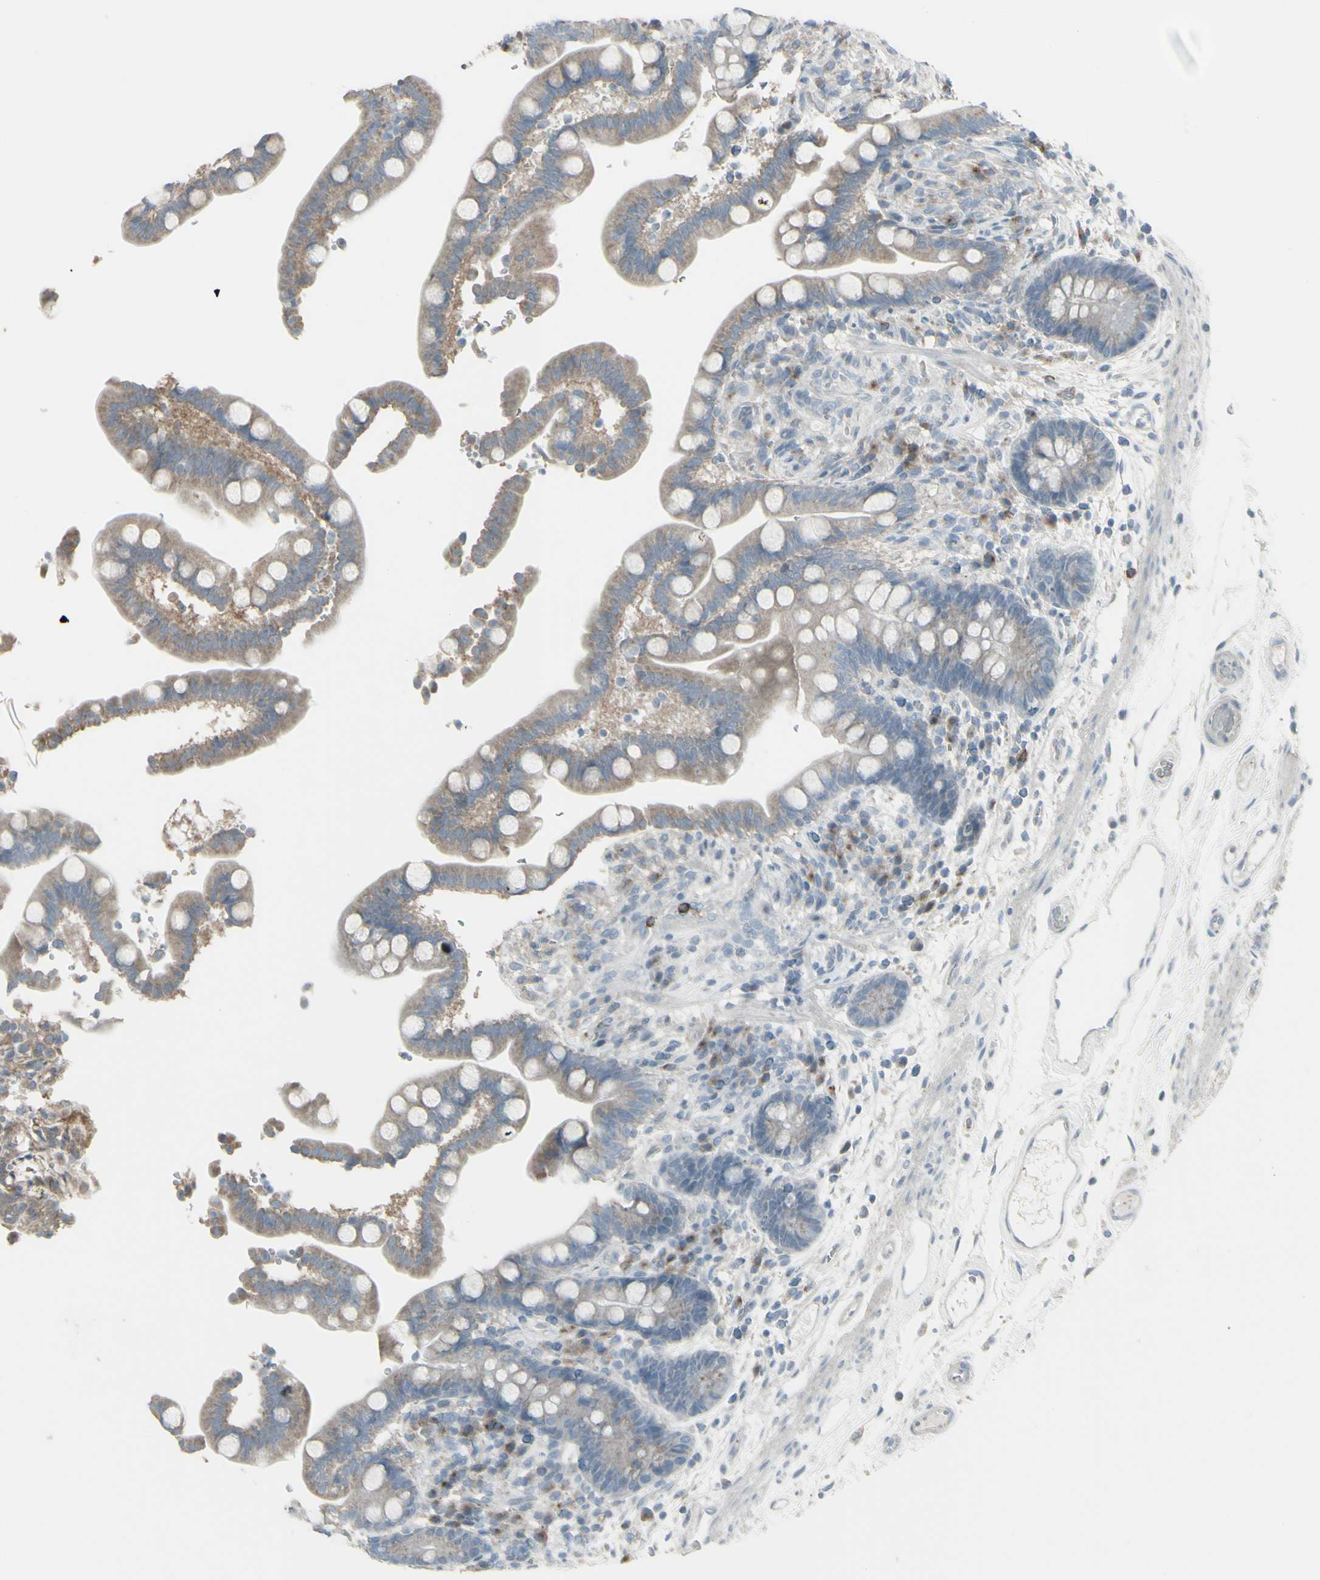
{"staining": {"intensity": "negative", "quantity": "none", "location": "none"}, "tissue": "colon", "cell_type": "Endothelial cells", "image_type": "normal", "snomed": [{"axis": "morphology", "description": "Normal tissue, NOS"}, {"axis": "topography", "description": "Colon"}], "caption": "The photomicrograph displays no significant expression in endothelial cells of colon.", "gene": "CD79B", "patient": {"sex": "male", "age": 73}}